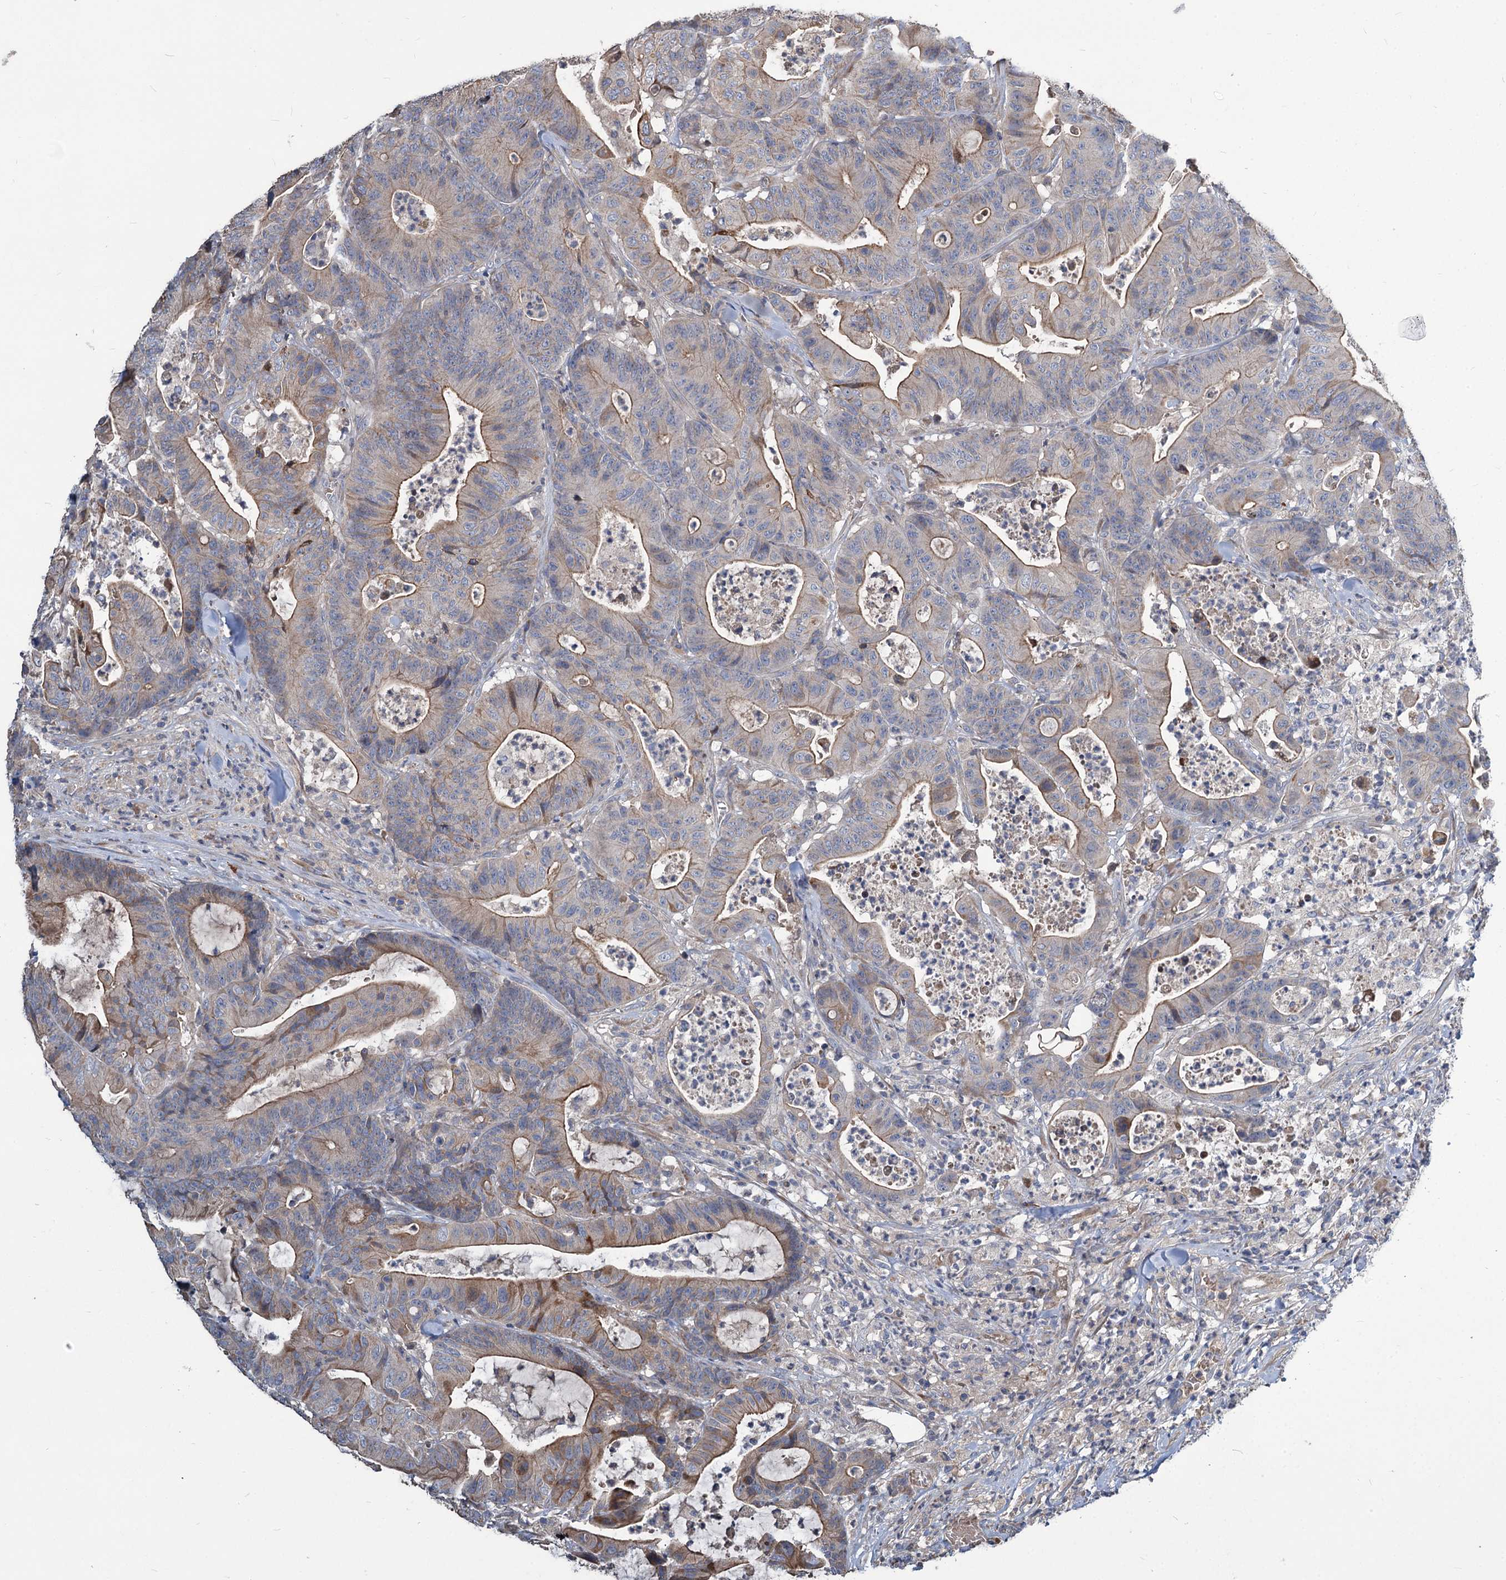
{"staining": {"intensity": "moderate", "quantity": "25%-75%", "location": "cytoplasmic/membranous"}, "tissue": "colorectal cancer", "cell_type": "Tumor cells", "image_type": "cancer", "snomed": [{"axis": "morphology", "description": "Adenocarcinoma, NOS"}, {"axis": "topography", "description": "Colon"}], "caption": "Adenocarcinoma (colorectal) stained with a brown dye demonstrates moderate cytoplasmic/membranous positive staining in approximately 25%-75% of tumor cells.", "gene": "URAD", "patient": {"sex": "female", "age": 84}}